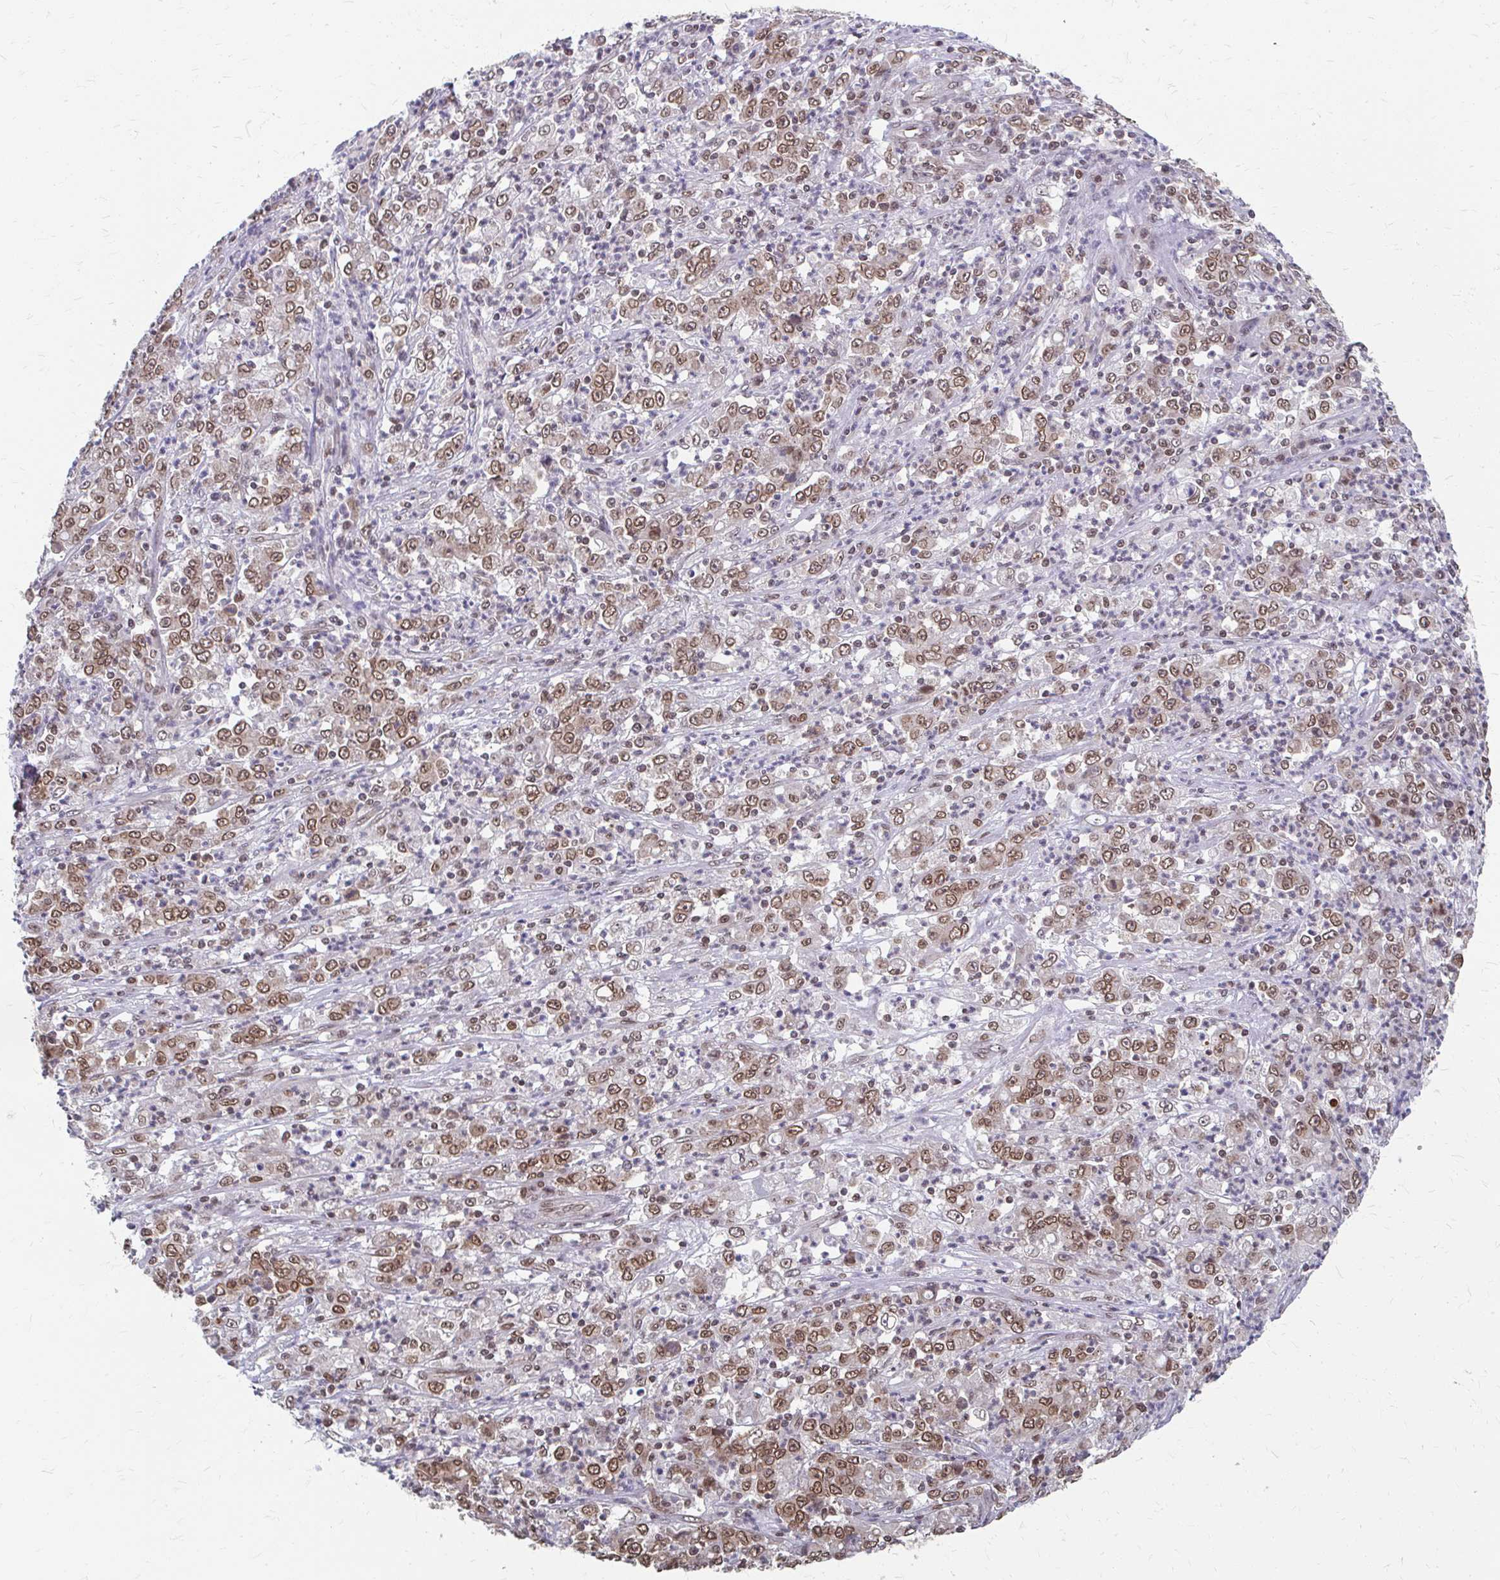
{"staining": {"intensity": "moderate", "quantity": ">75%", "location": "cytoplasmic/membranous,nuclear"}, "tissue": "stomach cancer", "cell_type": "Tumor cells", "image_type": "cancer", "snomed": [{"axis": "morphology", "description": "Adenocarcinoma, NOS"}, {"axis": "topography", "description": "Stomach, lower"}], "caption": "Stomach adenocarcinoma stained for a protein (brown) exhibits moderate cytoplasmic/membranous and nuclear positive expression in approximately >75% of tumor cells.", "gene": "XPO1", "patient": {"sex": "female", "age": 71}}